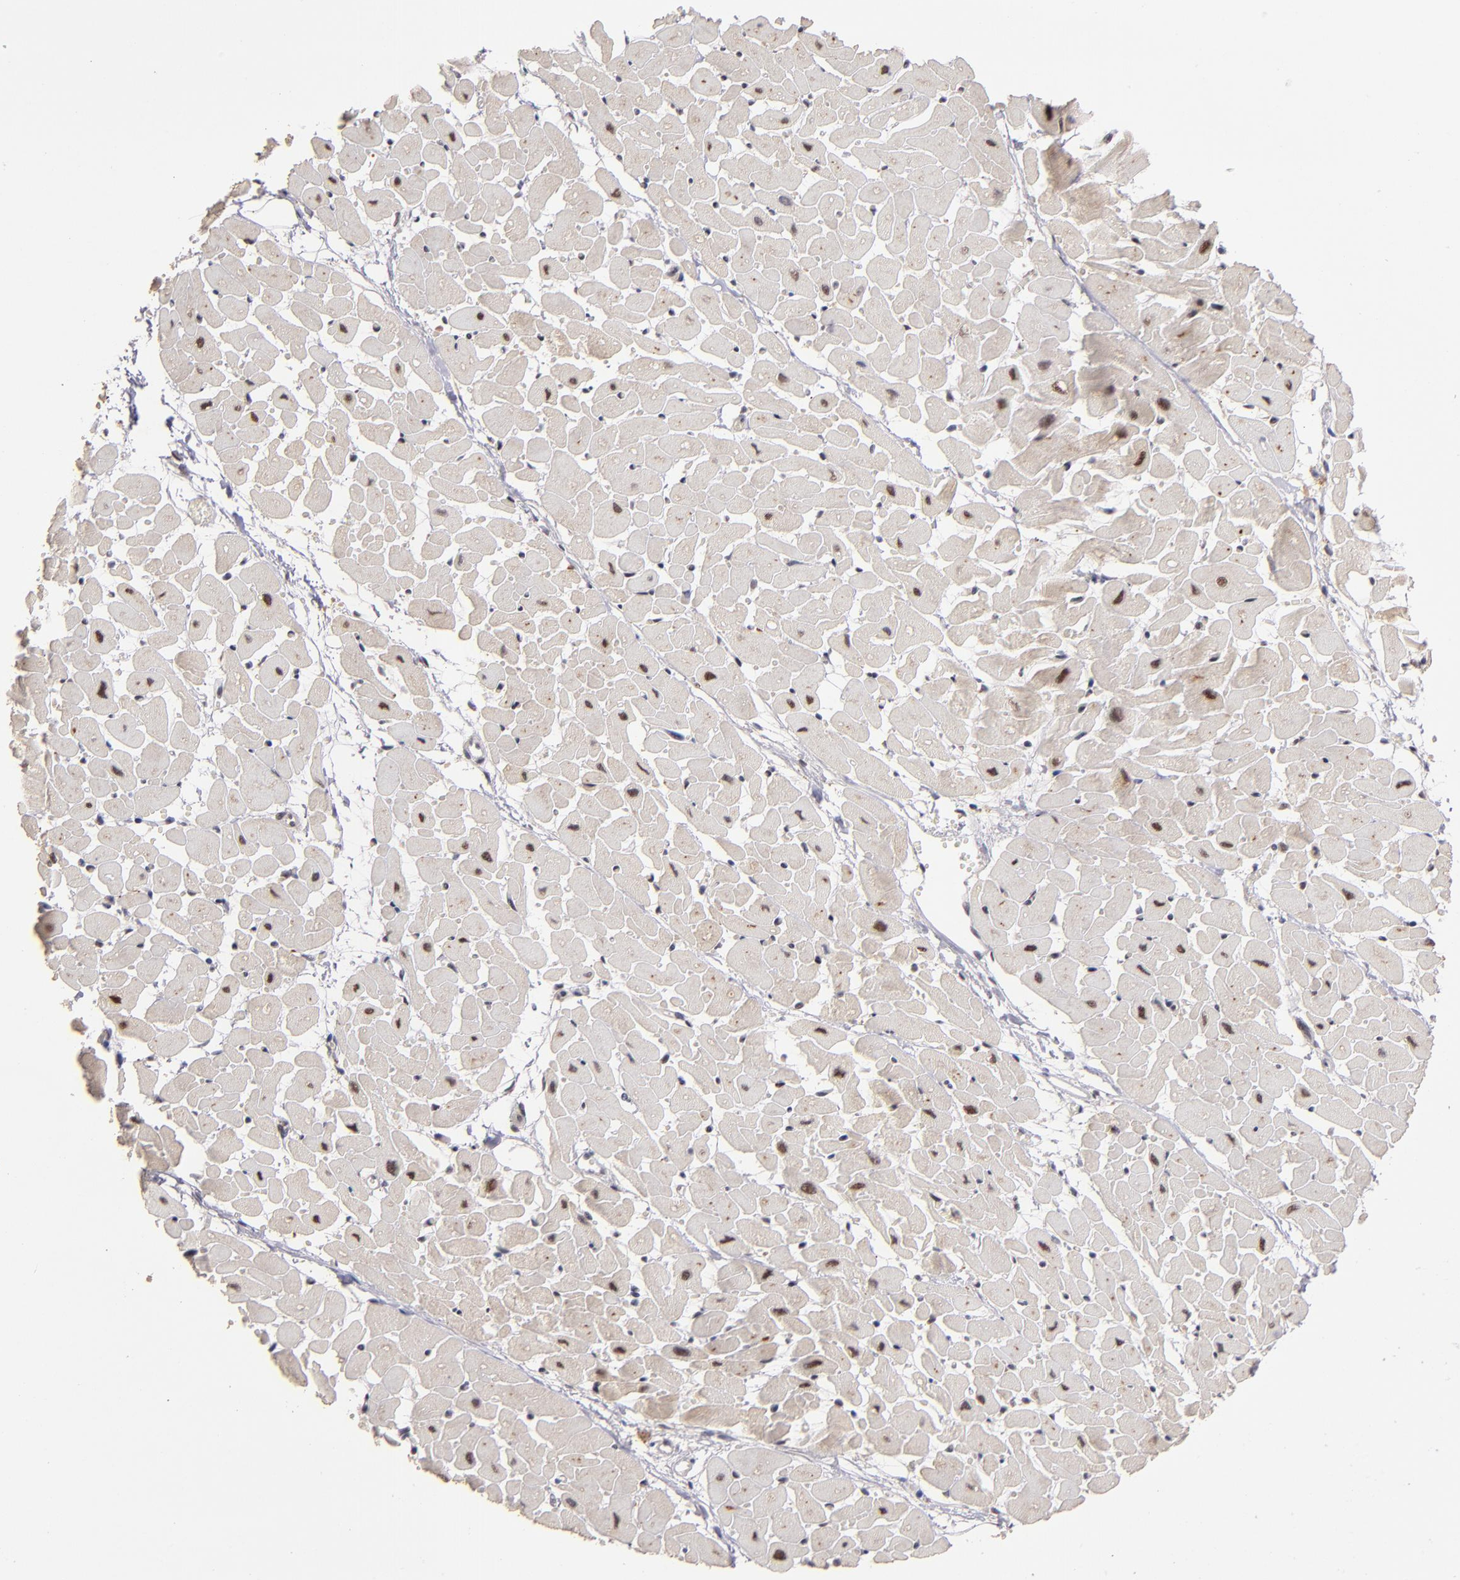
{"staining": {"intensity": "weak", "quantity": "25%-75%", "location": "cytoplasmic/membranous"}, "tissue": "heart muscle", "cell_type": "Cardiomyocytes", "image_type": "normal", "snomed": [{"axis": "morphology", "description": "Normal tissue, NOS"}, {"axis": "topography", "description": "Heart"}], "caption": "Cardiomyocytes exhibit low levels of weak cytoplasmic/membranous positivity in approximately 25%-75% of cells in normal heart muscle.", "gene": "PCNX4", "patient": {"sex": "female", "age": 19}}